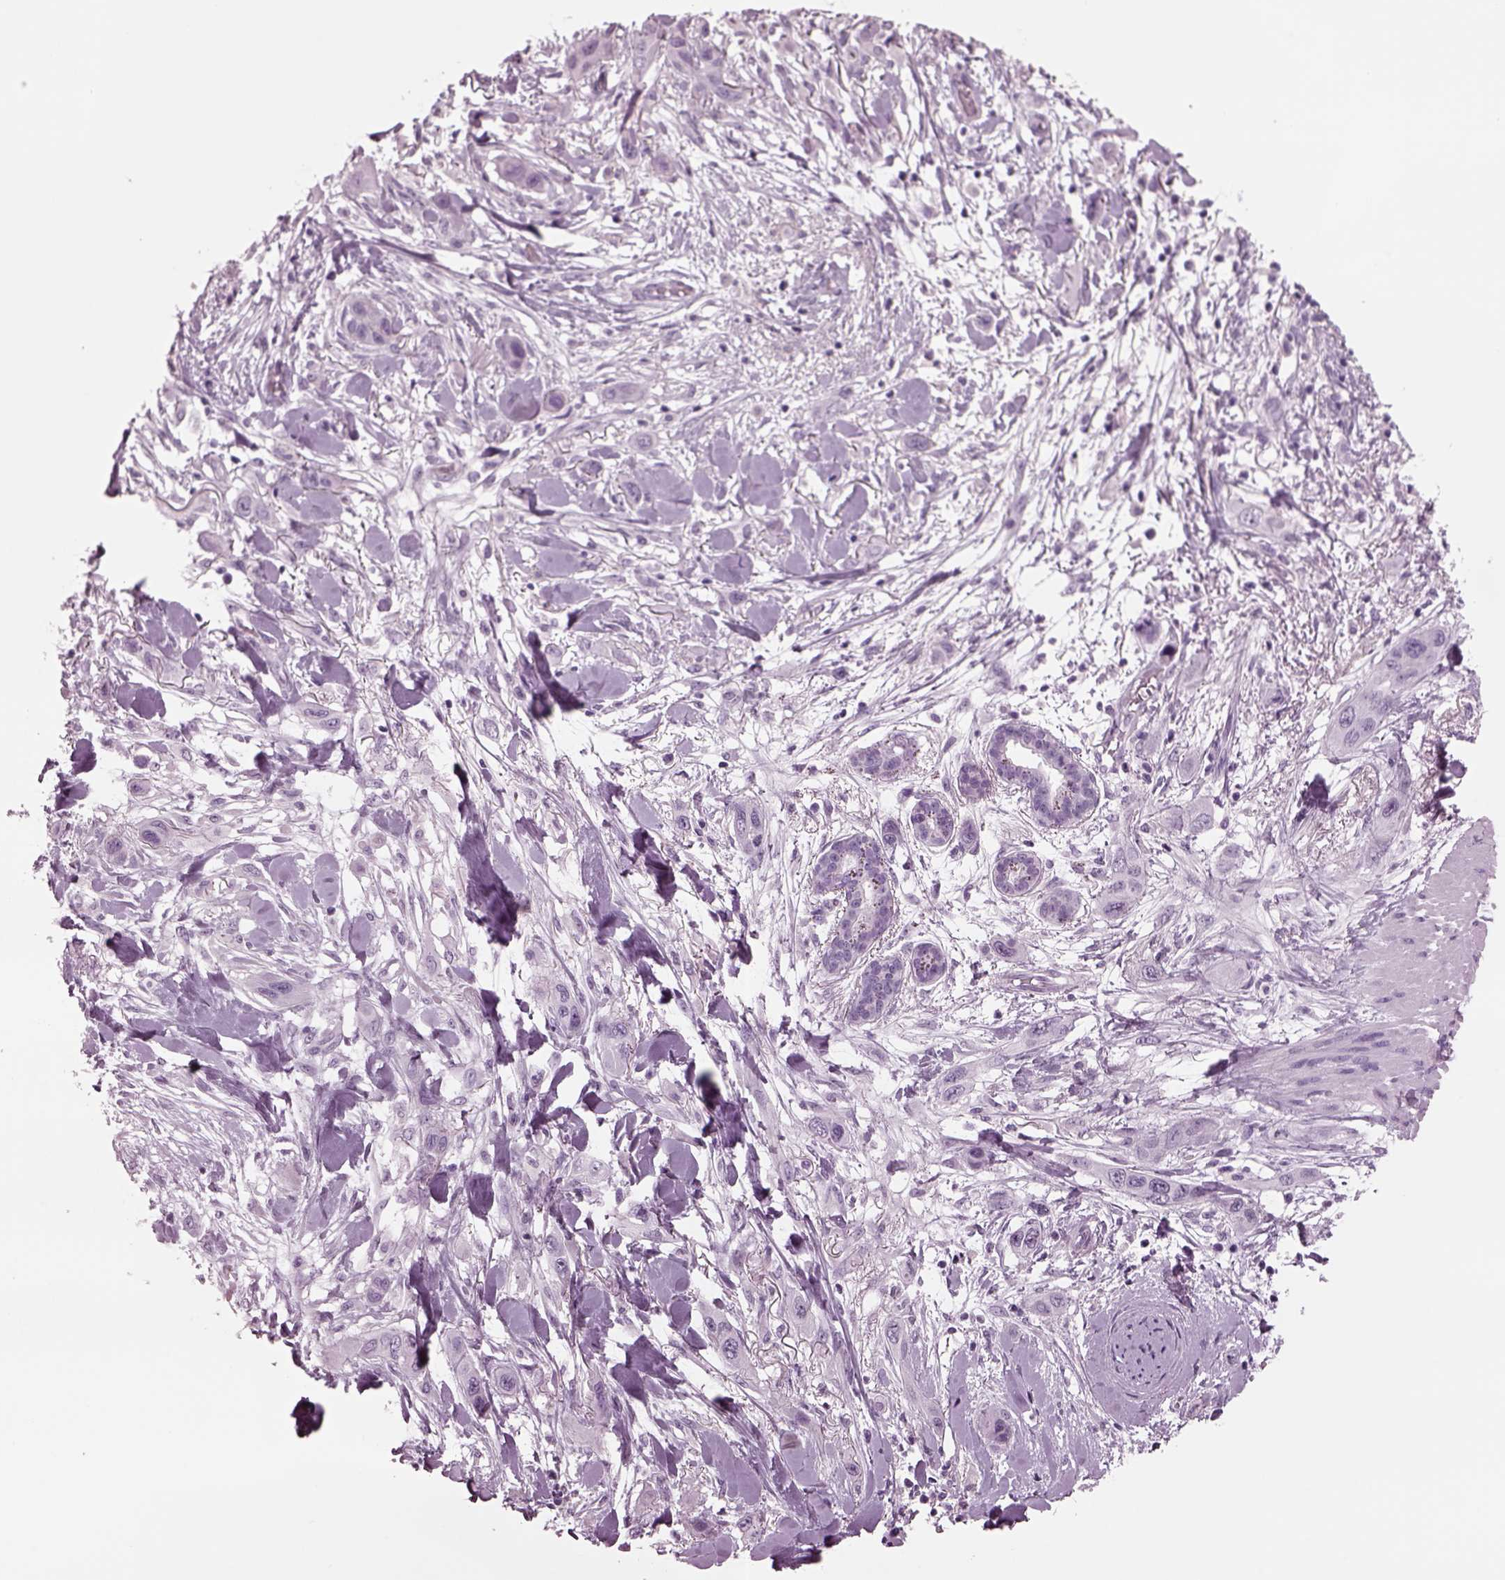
{"staining": {"intensity": "negative", "quantity": "none", "location": "none"}, "tissue": "skin cancer", "cell_type": "Tumor cells", "image_type": "cancer", "snomed": [{"axis": "morphology", "description": "Squamous cell carcinoma, NOS"}, {"axis": "topography", "description": "Skin"}], "caption": "This is an immunohistochemistry (IHC) photomicrograph of human squamous cell carcinoma (skin). There is no positivity in tumor cells.", "gene": "TPPP2", "patient": {"sex": "male", "age": 79}}